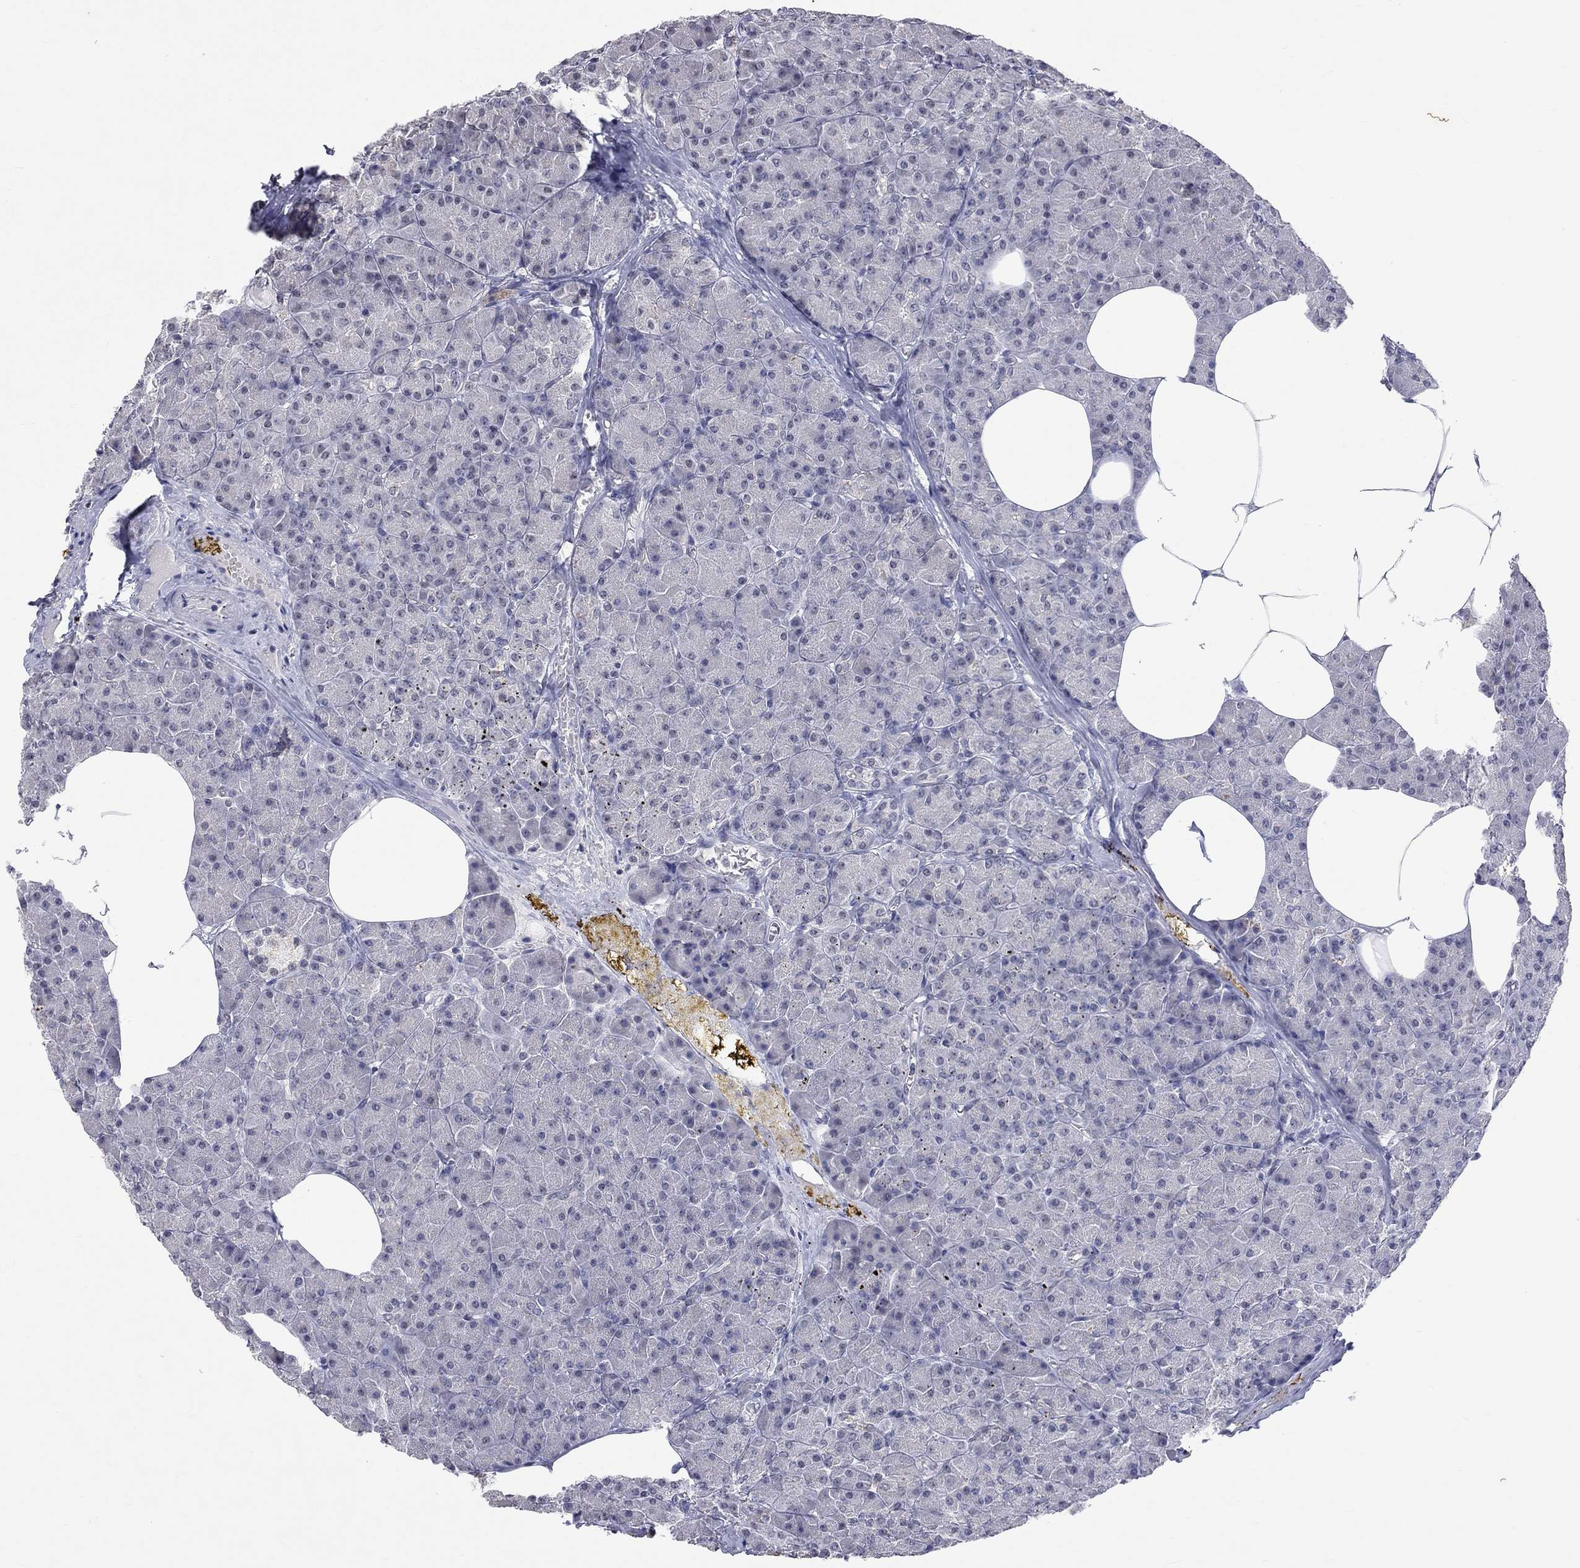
{"staining": {"intensity": "negative", "quantity": "none", "location": "none"}, "tissue": "pancreas", "cell_type": "Exocrine glandular cells", "image_type": "normal", "snomed": [{"axis": "morphology", "description": "Normal tissue, NOS"}, {"axis": "topography", "description": "Pancreas"}], "caption": "DAB (3,3'-diaminobenzidine) immunohistochemical staining of normal human pancreas exhibits no significant staining in exocrine glandular cells. (DAB immunohistochemistry (IHC), high magnification).", "gene": "TMEM143", "patient": {"sex": "female", "age": 45}}